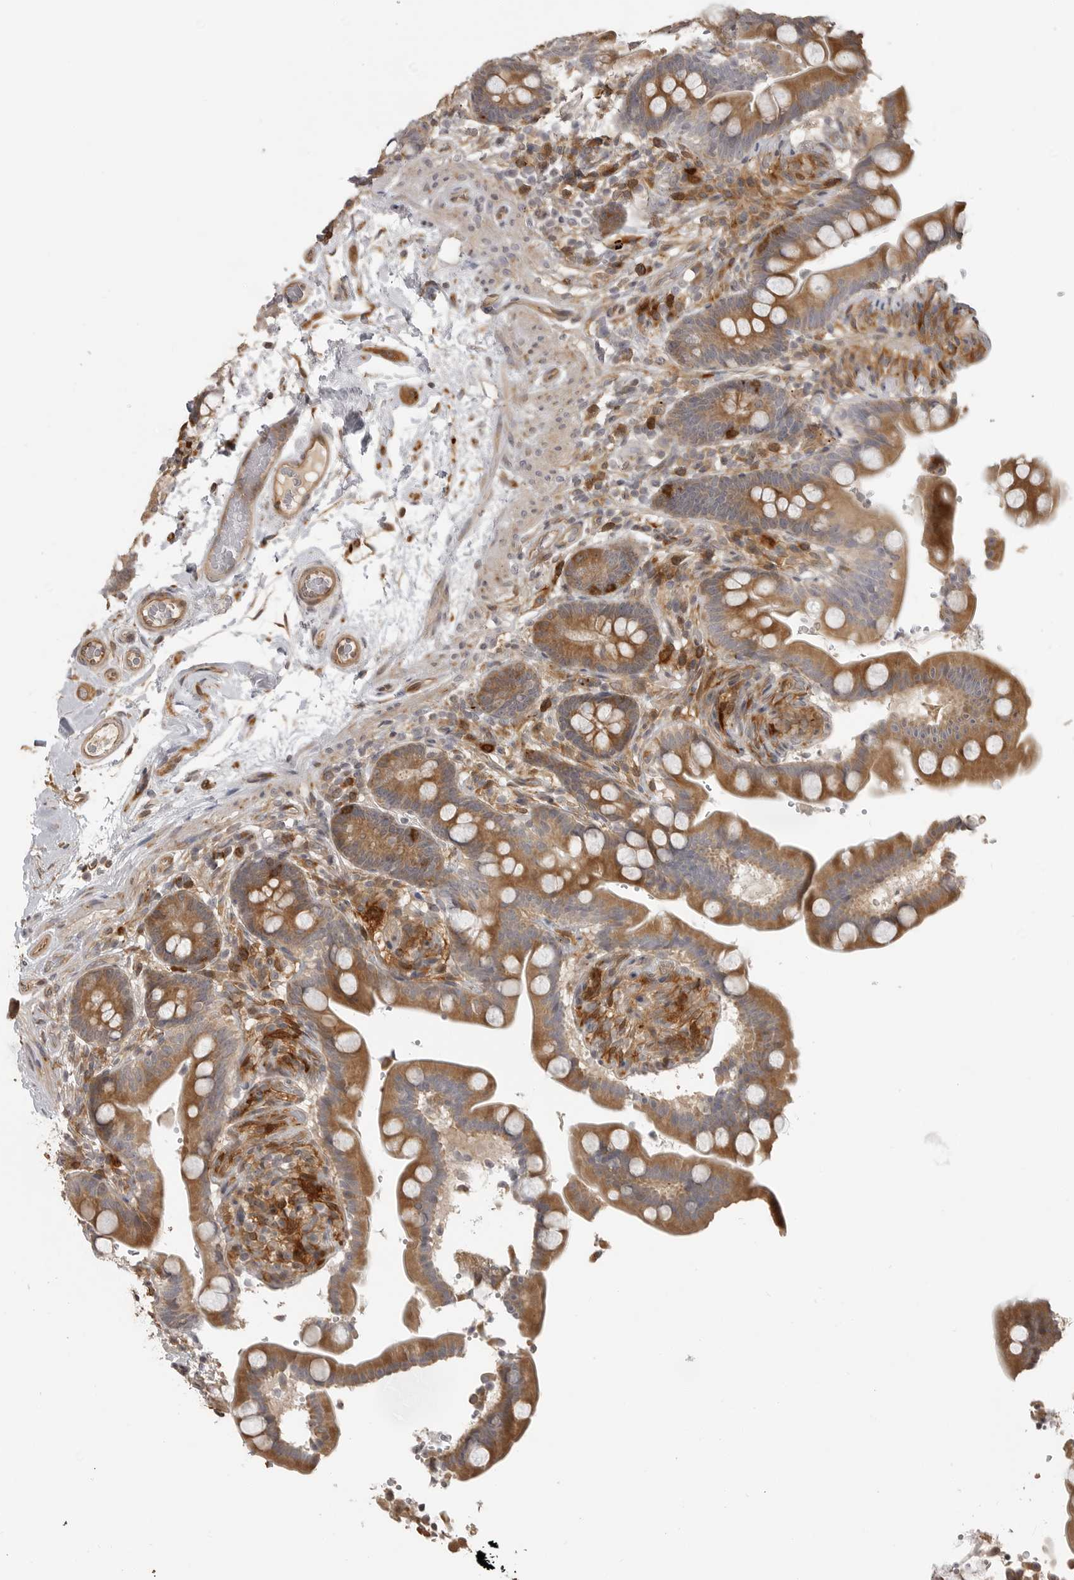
{"staining": {"intensity": "moderate", "quantity": ">75%", "location": "cytoplasmic/membranous"}, "tissue": "colon", "cell_type": "Endothelial cells", "image_type": "normal", "snomed": [{"axis": "morphology", "description": "Normal tissue, NOS"}, {"axis": "topography", "description": "Smooth muscle"}, {"axis": "topography", "description": "Colon"}], "caption": "Immunohistochemistry (IHC) histopathology image of benign colon: colon stained using IHC demonstrates medium levels of moderate protein expression localized specifically in the cytoplasmic/membranous of endothelial cells, appearing as a cytoplasmic/membranous brown color.", "gene": "IDO1", "patient": {"sex": "male", "age": 73}}